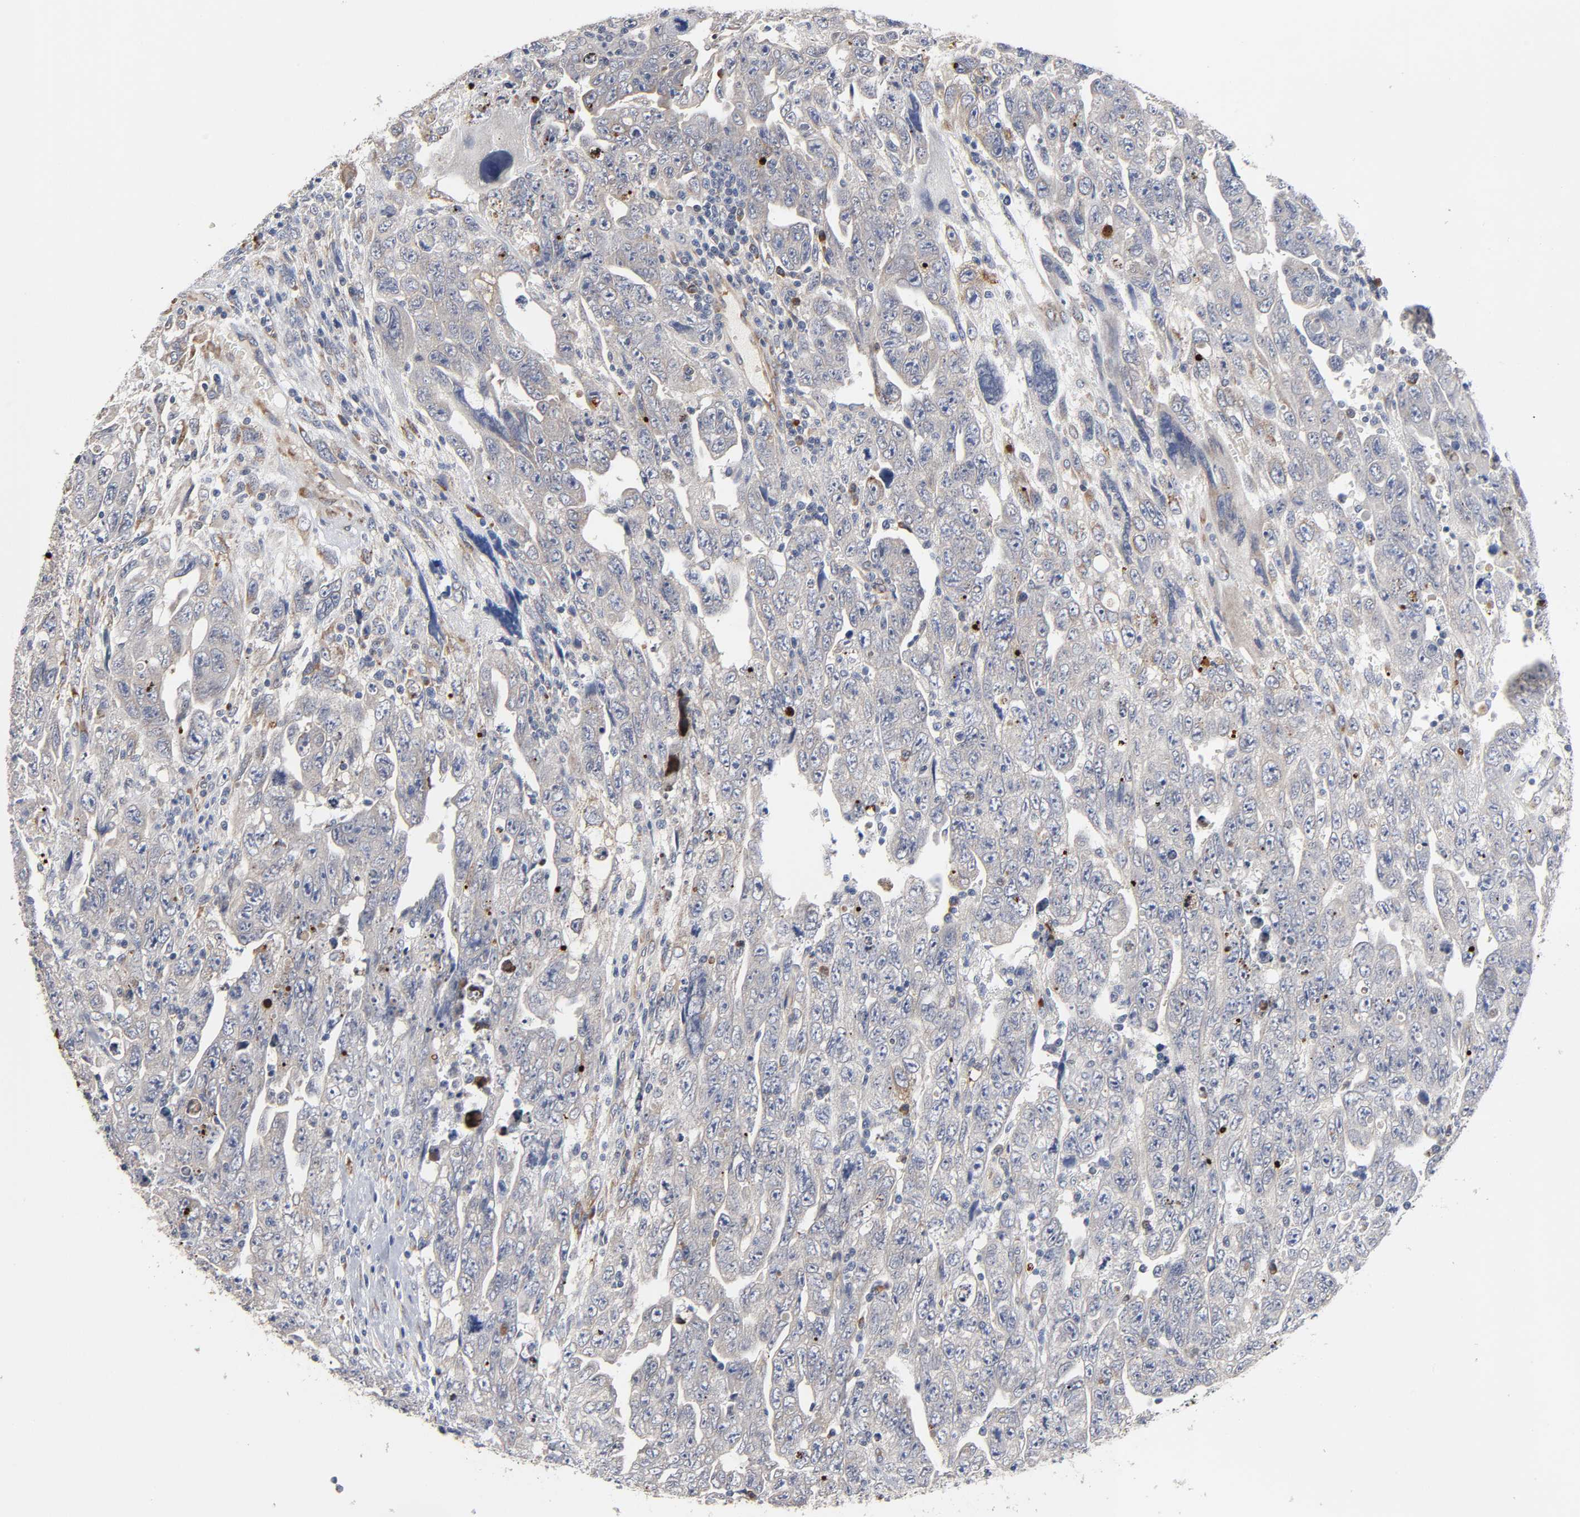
{"staining": {"intensity": "negative", "quantity": "none", "location": "none"}, "tissue": "testis cancer", "cell_type": "Tumor cells", "image_type": "cancer", "snomed": [{"axis": "morphology", "description": "Carcinoma, Embryonal, NOS"}, {"axis": "topography", "description": "Testis"}], "caption": "An IHC histopathology image of embryonal carcinoma (testis) is shown. There is no staining in tumor cells of embryonal carcinoma (testis).", "gene": "HDLBP", "patient": {"sex": "male", "age": 28}}